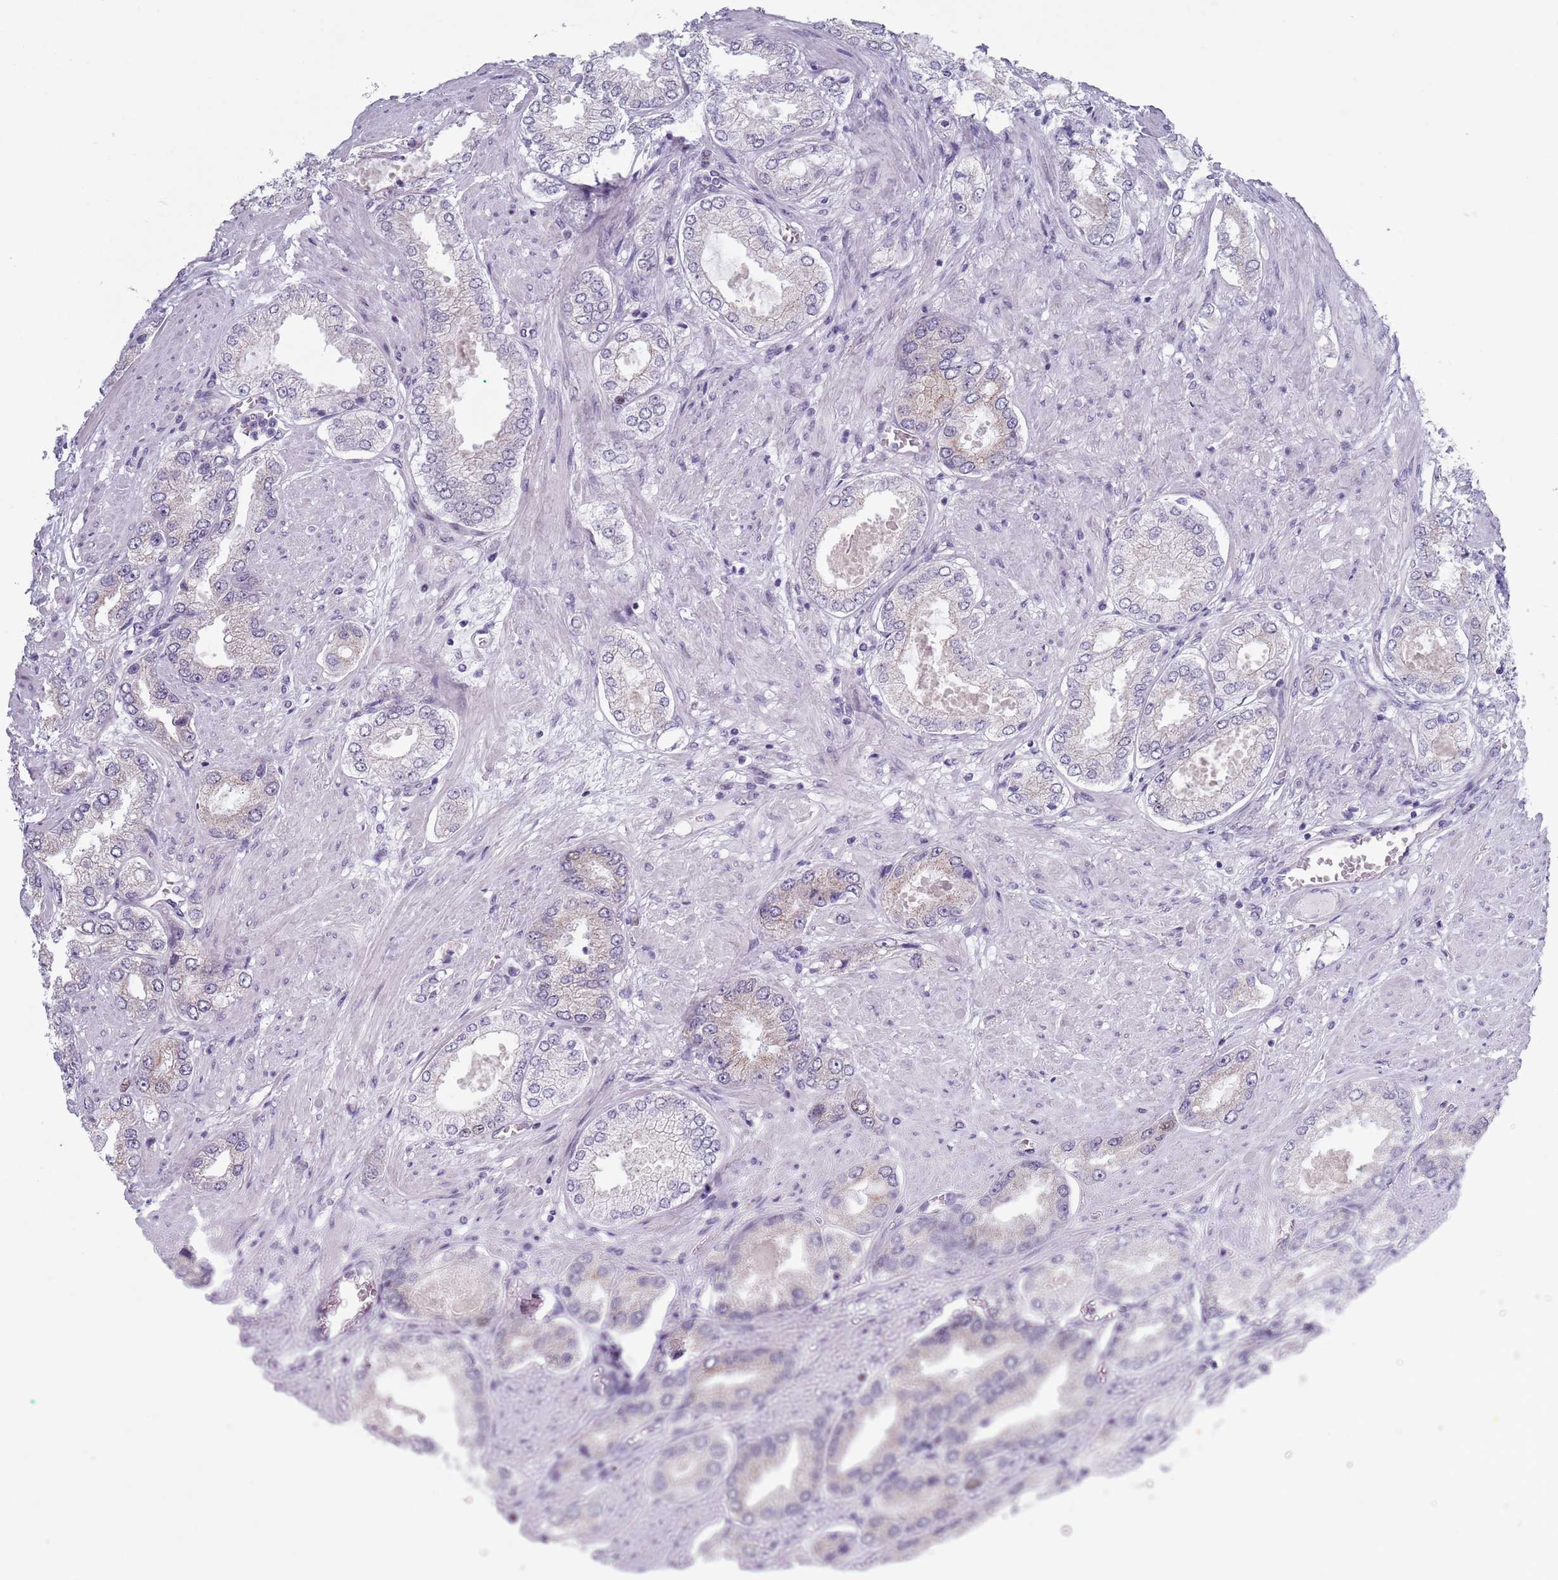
{"staining": {"intensity": "weak", "quantity": "<25%", "location": "cytoplasmic/membranous"}, "tissue": "prostate cancer", "cell_type": "Tumor cells", "image_type": "cancer", "snomed": [{"axis": "morphology", "description": "Adenocarcinoma, High grade"}, {"axis": "topography", "description": "Prostate"}], "caption": "Immunohistochemistry (IHC) of prostate cancer (adenocarcinoma (high-grade)) shows no staining in tumor cells.", "gene": "ZKSCAN2", "patient": {"sex": "male", "age": 68}}